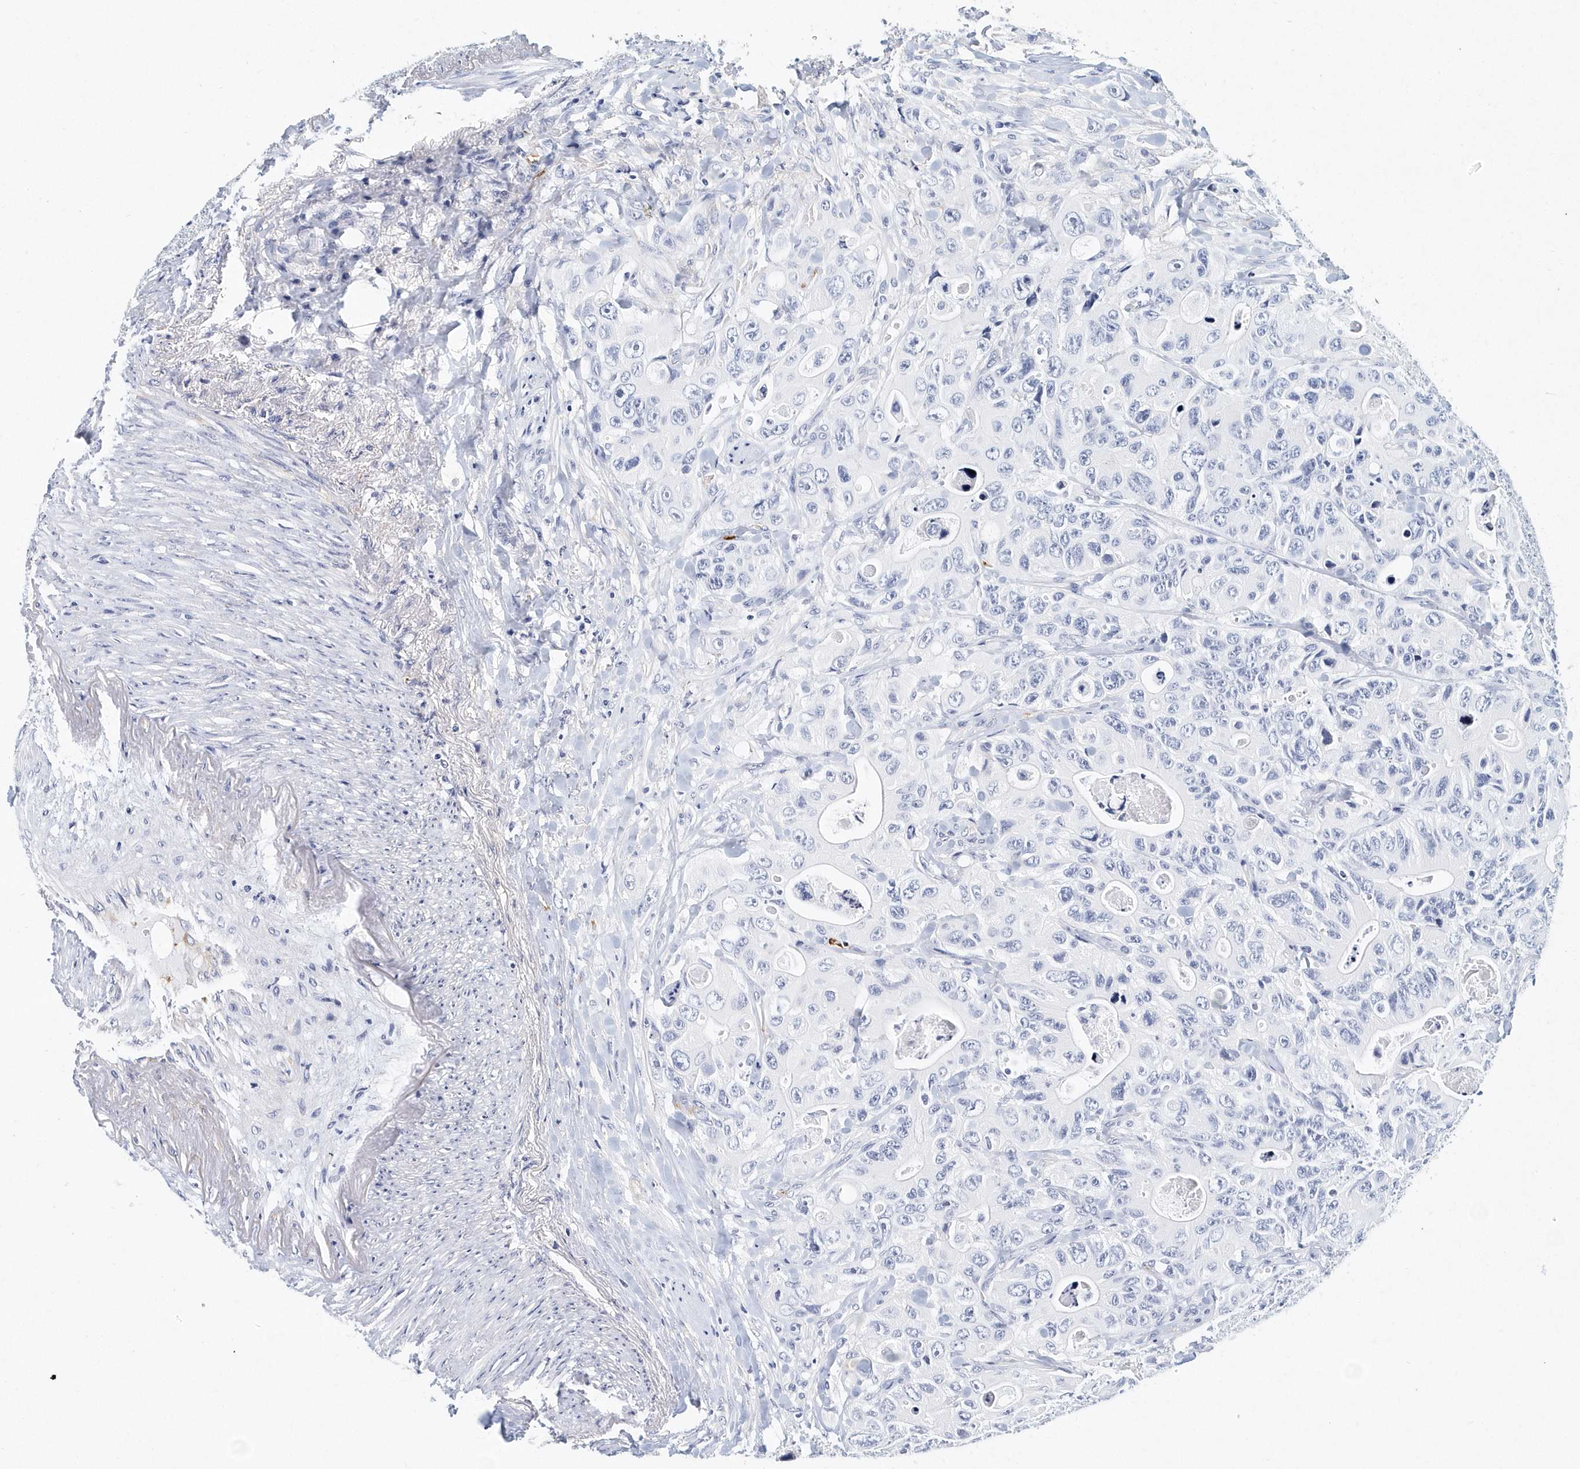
{"staining": {"intensity": "negative", "quantity": "none", "location": "none"}, "tissue": "colorectal cancer", "cell_type": "Tumor cells", "image_type": "cancer", "snomed": [{"axis": "morphology", "description": "Adenocarcinoma, NOS"}, {"axis": "topography", "description": "Colon"}], "caption": "Immunohistochemistry (IHC) micrograph of human adenocarcinoma (colorectal) stained for a protein (brown), which exhibits no staining in tumor cells.", "gene": "ITGA2B", "patient": {"sex": "female", "age": 46}}